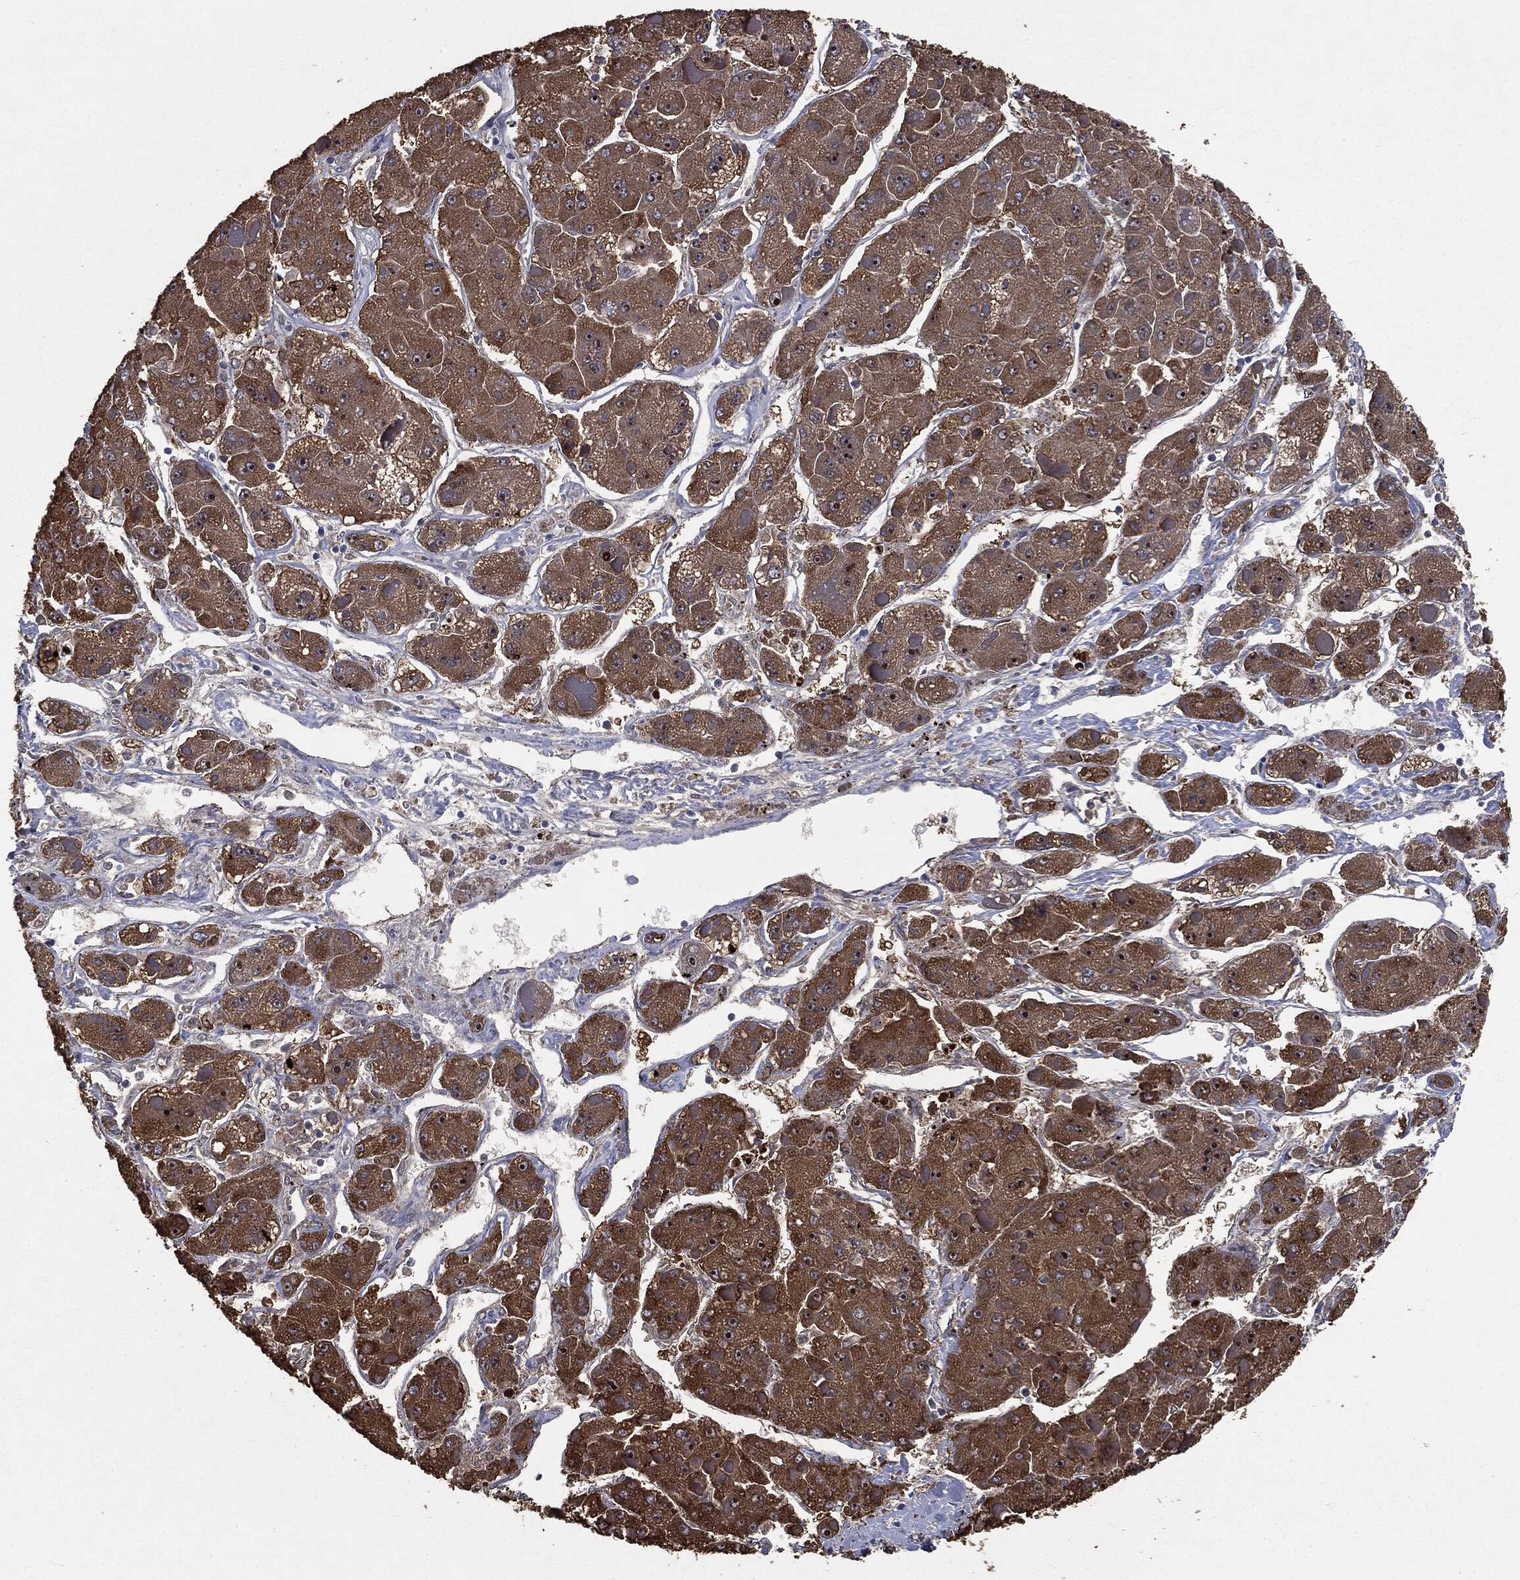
{"staining": {"intensity": "strong", "quantity": ">75%", "location": "cytoplasmic/membranous,nuclear"}, "tissue": "liver cancer", "cell_type": "Tumor cells", "image_type": "cancer", "snomed": [{"axis": "morphology", "description": "Carcinoma, Hepatocellular, NOS"}, {"axis": "topography", "description": "Liver"}], "caption": "A histopathology image of human liver hepatocellular carcinoma stained for a protein reveals strong cytoplasmic/membranous and nuclear brown staining in tumor cells. (DAB IHC with brightfield microscopy, high magnification).", "gene": "TRMT1L", "patient": {"sex": "female", "age": 73}}